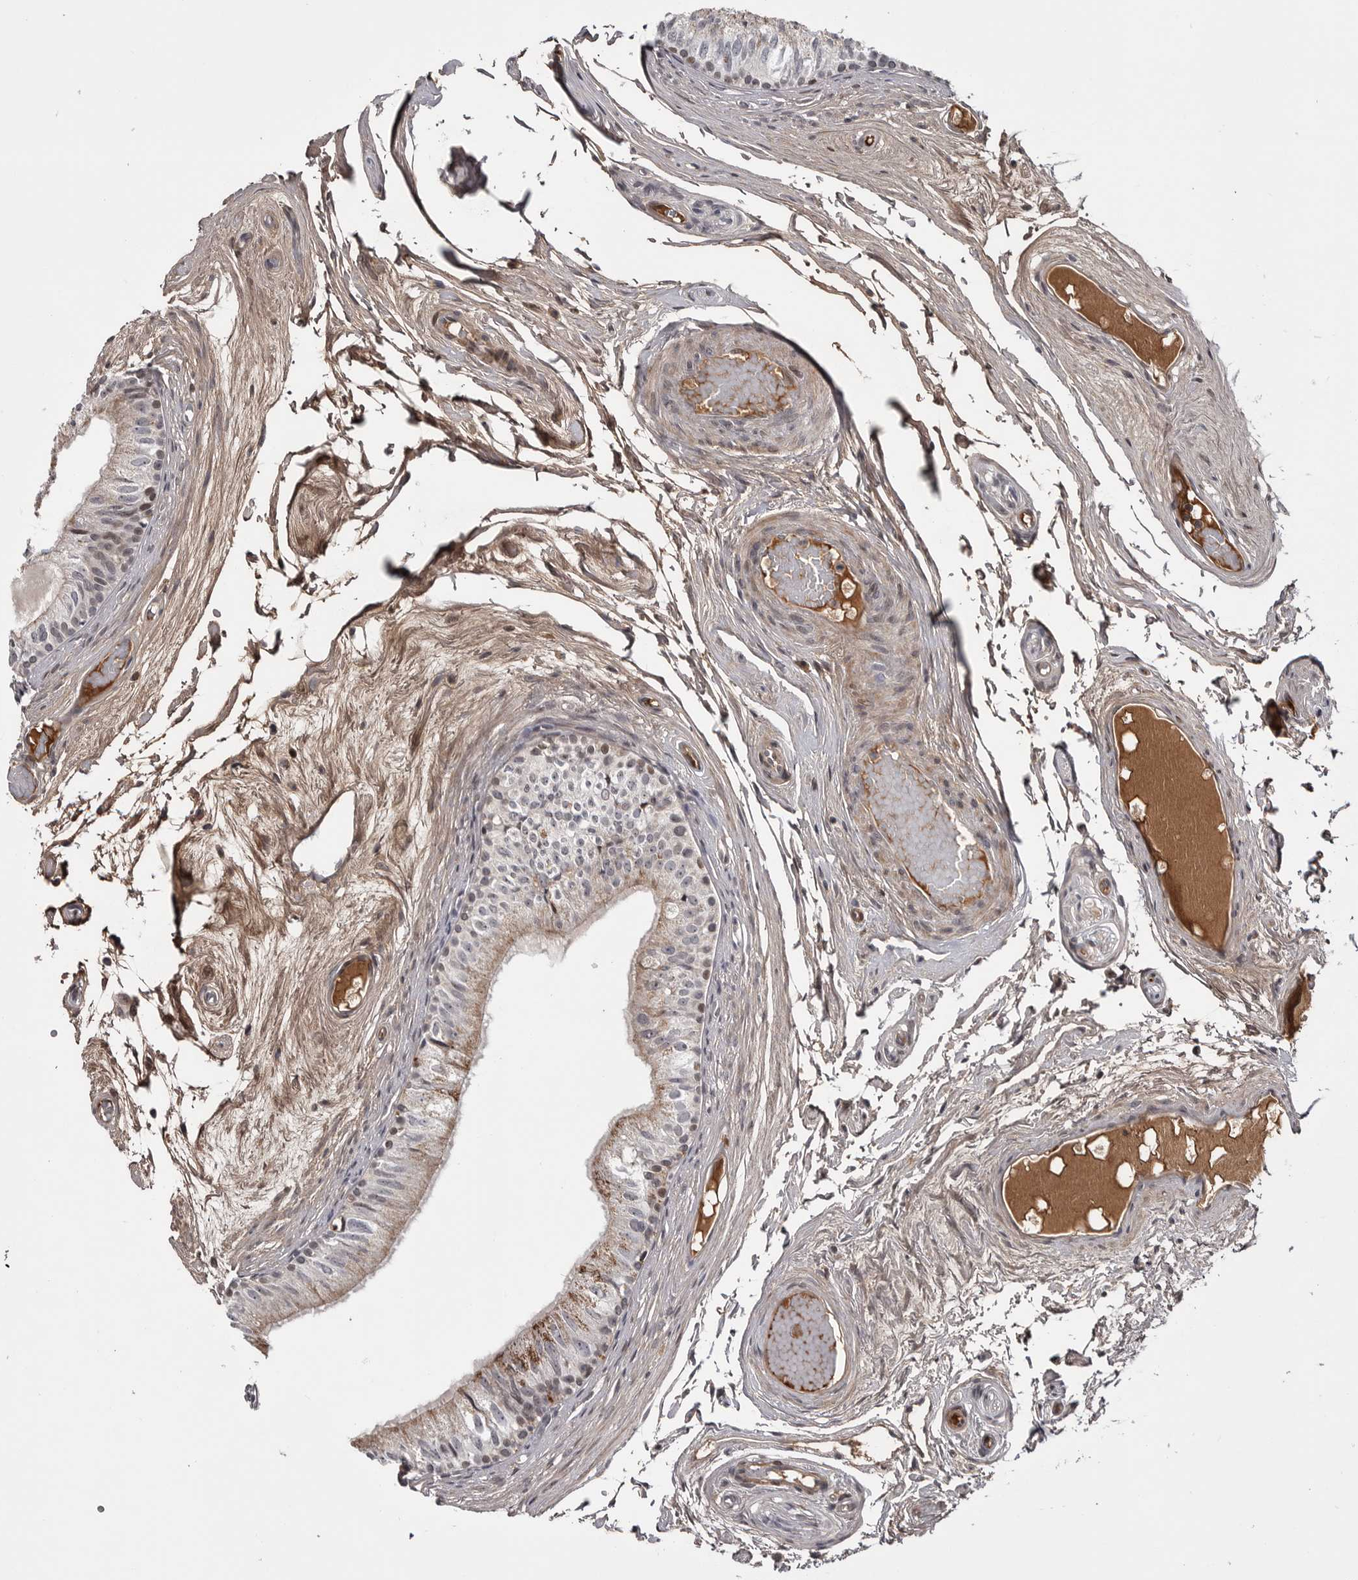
{"staining": {"intensity": "moderate", "quantity": "<25%", "location": "cytoplasmic/membranous"}, "tissue": "epididymis", "cell_type": "Glandular cells", "image_type": "normal", "snomed": [{"axis": "morphology", "description": "Normal tissue, NOS"}, {"axis": "topography", "description": "Epididymis"}], "caption": "A histopathology image of epididymis stained for a protein demonstrates moderate cytoplasmic/membranous brown staining in glandular cells.", "gene": "ZNF277", "patient": {"sex": "male", "age": 79}}